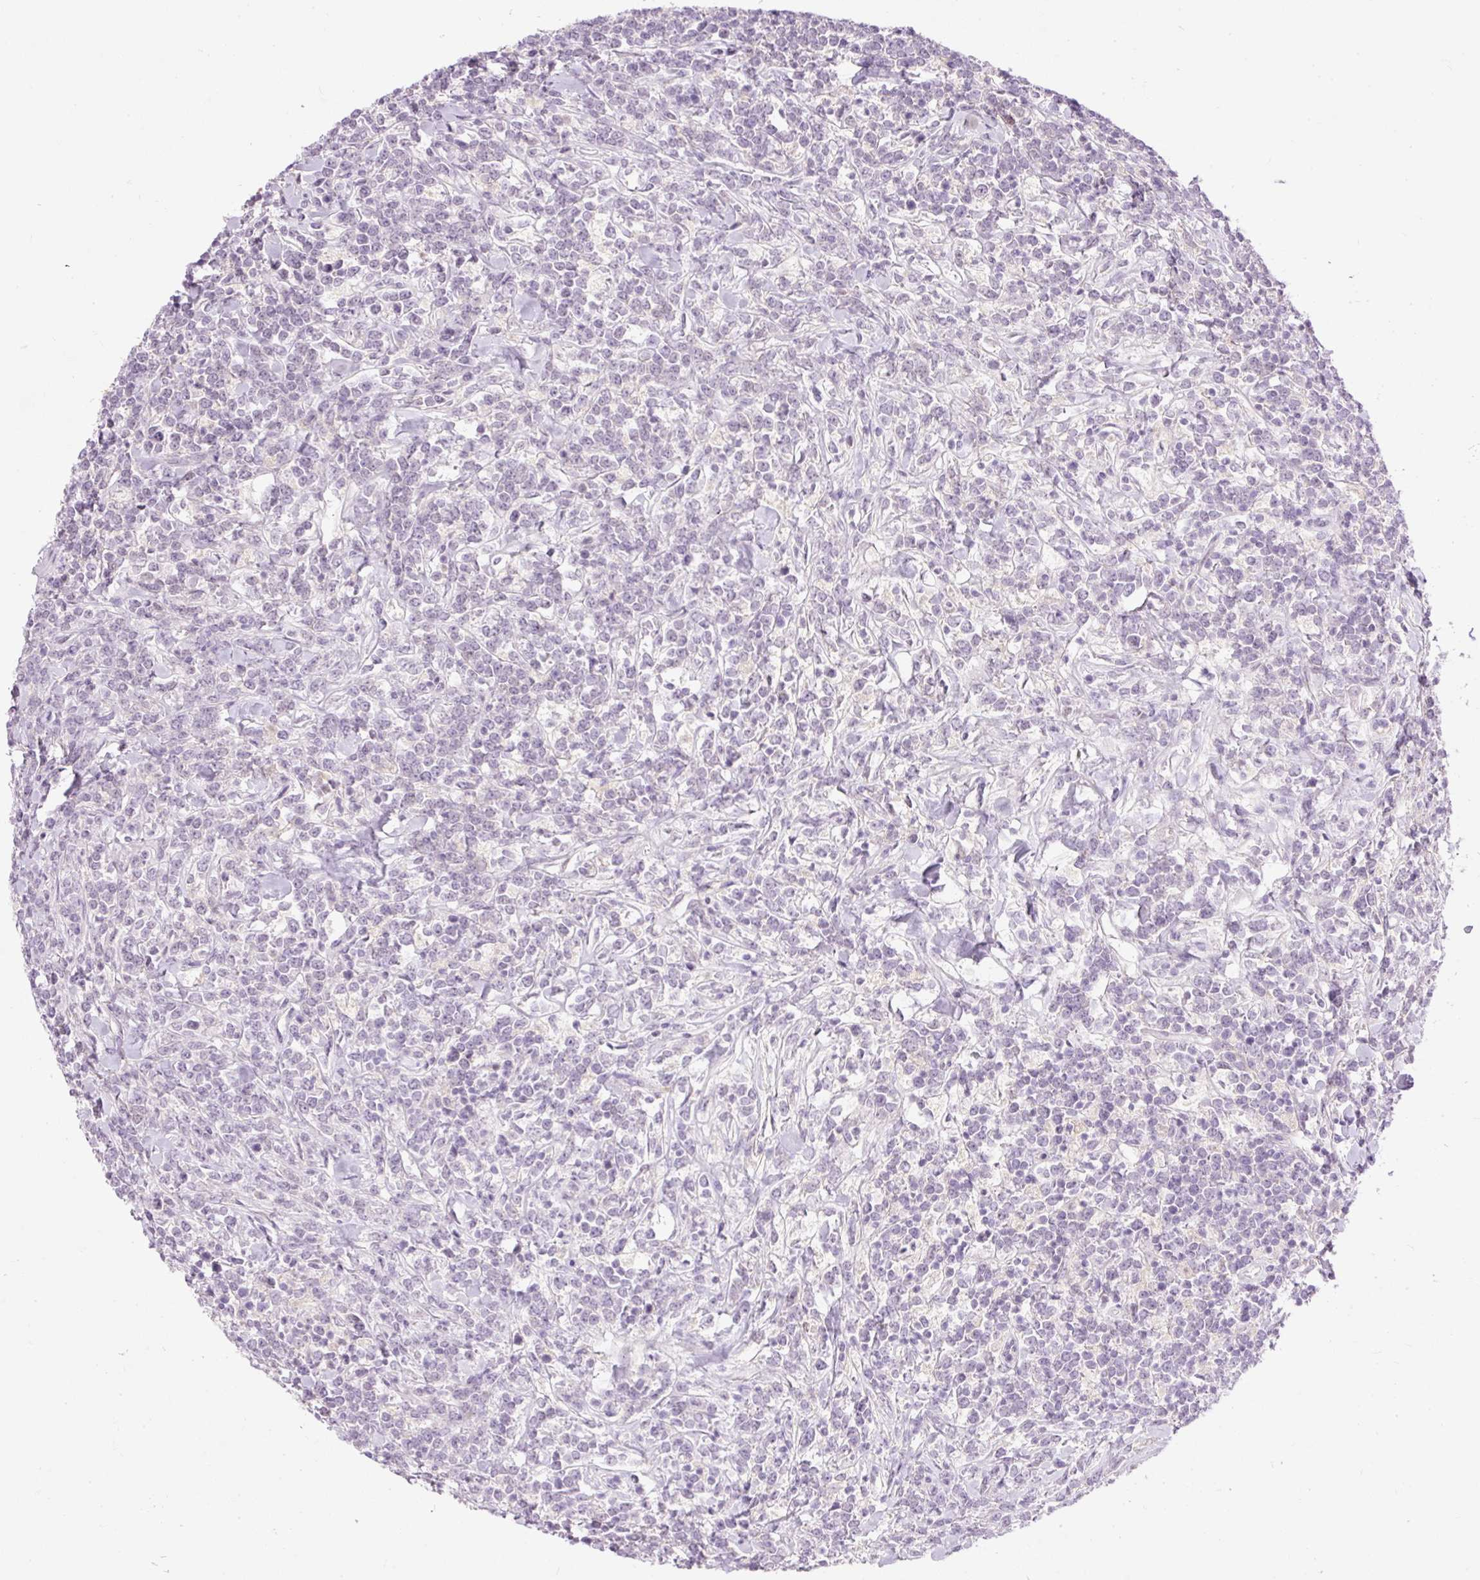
{"staining": {"intensity": "negative", "quantity": "none", "location": "none"}, "tissue": "lymphoma", "cell_type": "Tumor cells", "image_type": "cancer", "snomed": [{"axis": "morphology", "description": "Malignant lymphoma, non-Hodgkin's type, High grade"}, {"axis": "topography", "description": "Small intestine"}, {"axis": "topography", "description": "Colon"}], "caption": "A high-resolution histopathology image shows IHC staining of lymphoma, which shows no significant expression in tumor cells.", "gene": "PRPF38B", "patient": {"sex": "male", "age": 8}}